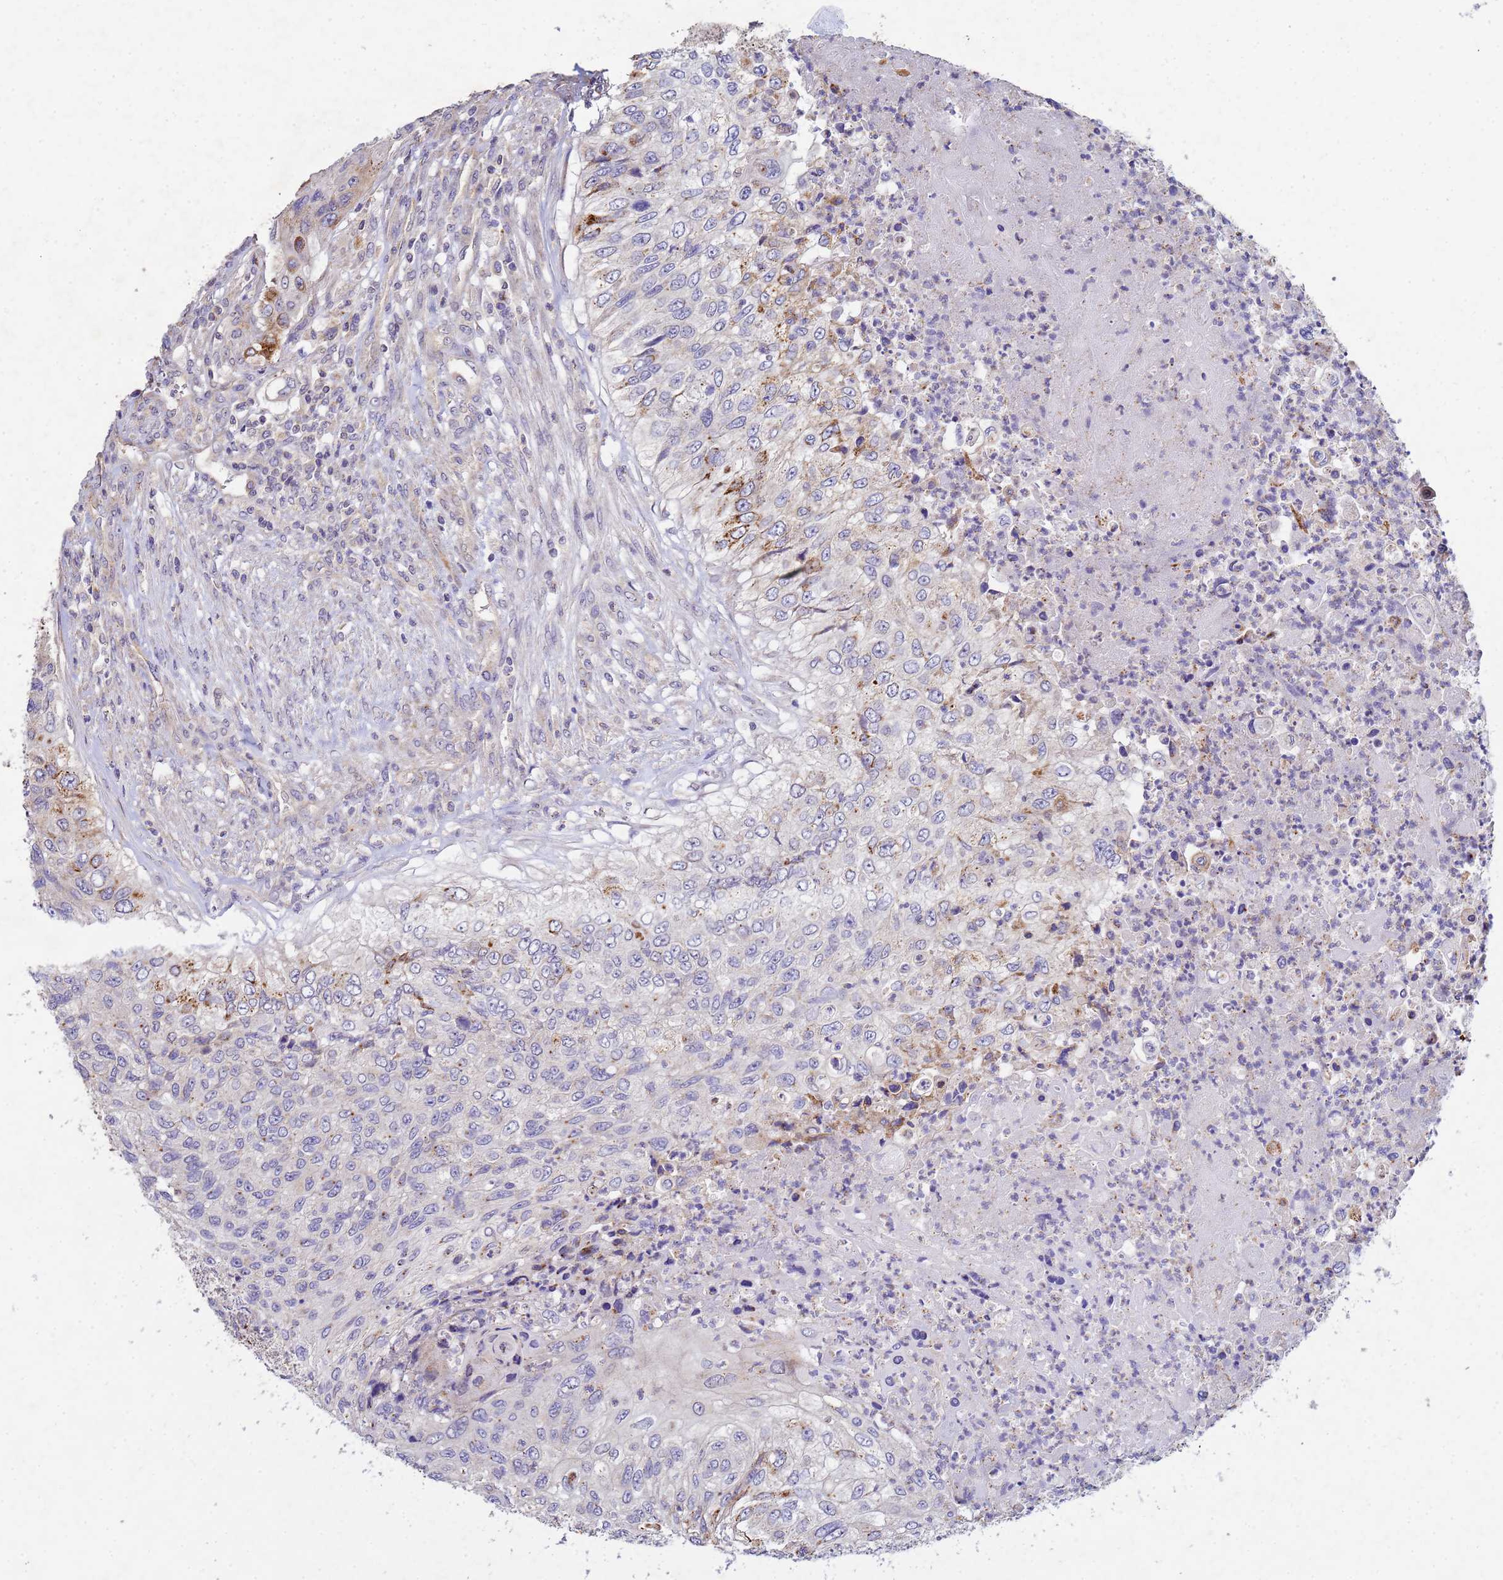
{"staining": {"intensity": "moderate", "quantity": "<25%", "location": "cytoplasmic/membranous"}, "tissue": "urothelial cancer", "cell_type": "Tumor cells", "image_type": "cancer", "snomed": [{"axis": "morphology", "description": "Urothelial carcinoma, High grade"}, {"axis": "topography", "description": "Urinary bladder"}], "caption": "Immunohistochemical staining of urothelial carcinoma (high-grade) displays moderate cytoplasmic/membranous protein expression in about <25% of tumor cells. Using DAB (3,3'-diaminobenzidine) (brown) and hematoxylin (blue) stains, captured at high magnification using brightfield microscopy.", "gene": "CDC34", "patient": {"sex": "female", "age": 60}}